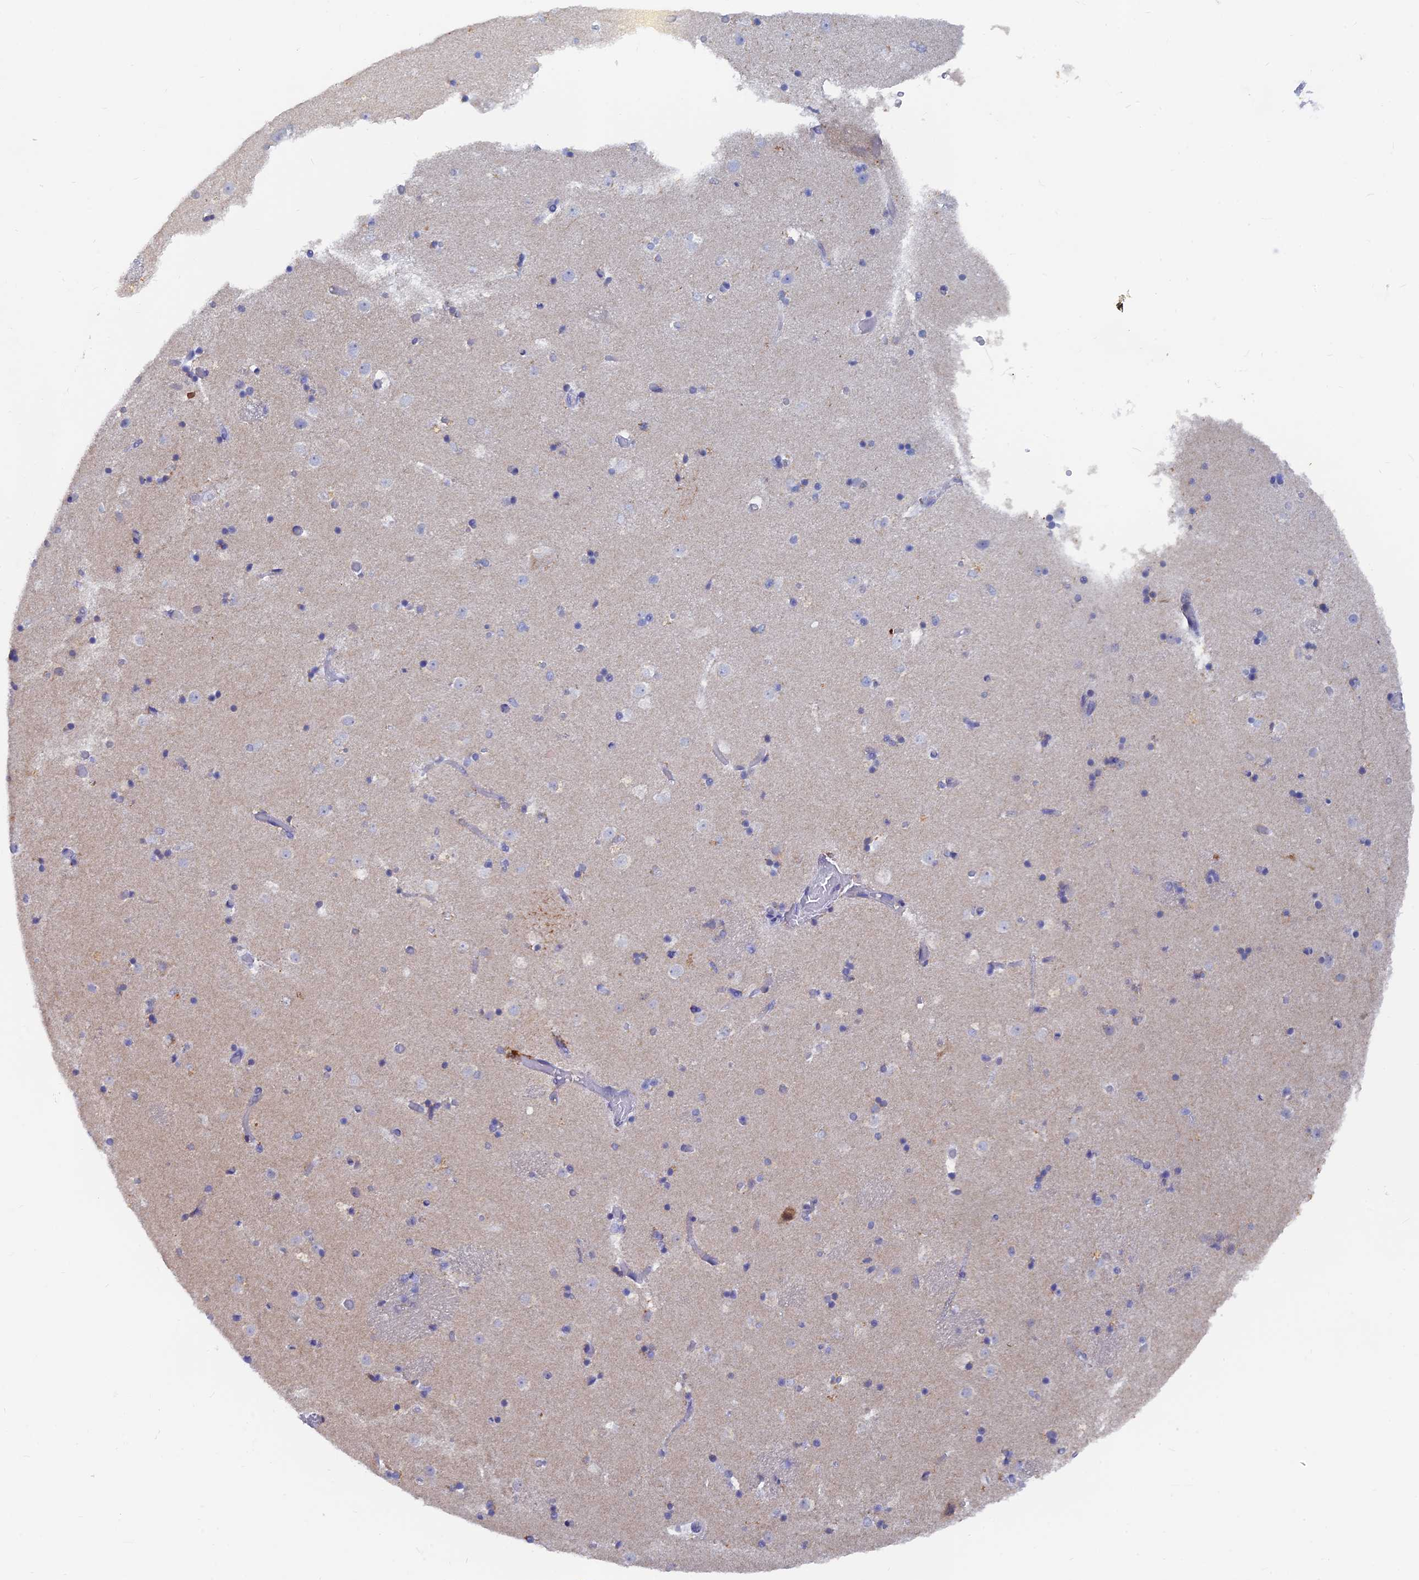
{"staining": {"intensity": "strong", "quantity": "<25%", "location": "cytoplasmic/membranous"}, "tissue": "caudate", "cell_type": "Glial cells", "image_type": "normal", "snomed": [{"axis": "morphology", "description": "Normal tissue, NOS"}, {"axis": "topography", "description": "Lateral ventricle wall"}], "caption": "The immunohistochemical stain shows strong cytoplasmic/membranous positivity in glial cells of benign caudate.", "gene": "LRIF1", "patient": {"sex": "female", "age": 52}}